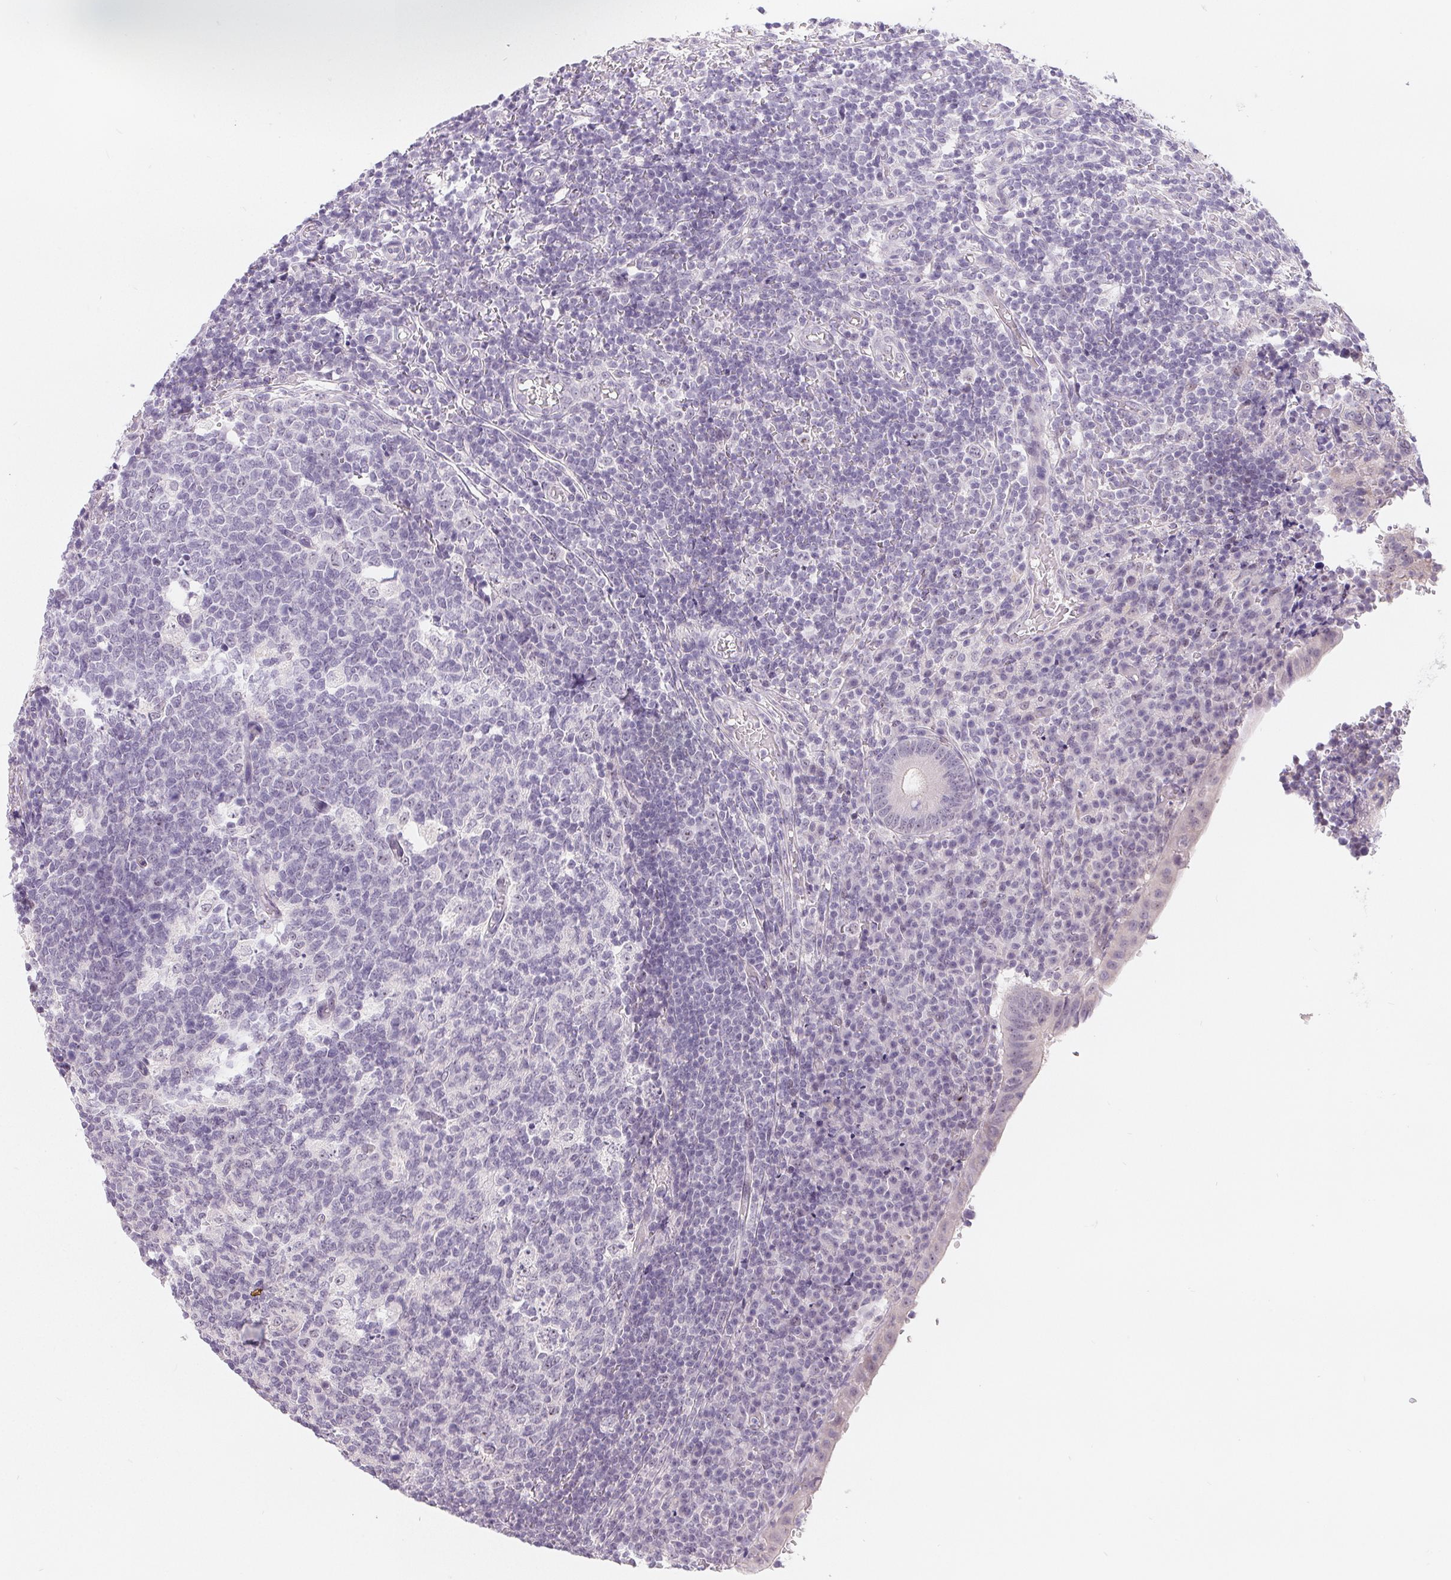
{"staining": {"intensity": "negative", "quantity": "none", "location": "none"}, "tissue": "appendix", "cell_type": "Glandular cells", "image_type": "normal", "snomed": [{"axis": "morphology", "description": "Normal tissue, NOS"}, {"axis": "topography", "description": "Appendix"}], "caption": "IHC of benign human appendix demonstrates no expression in glandular cells.", "gene": "LCA5L", "patient": {"sex": "male", "age": 18}}